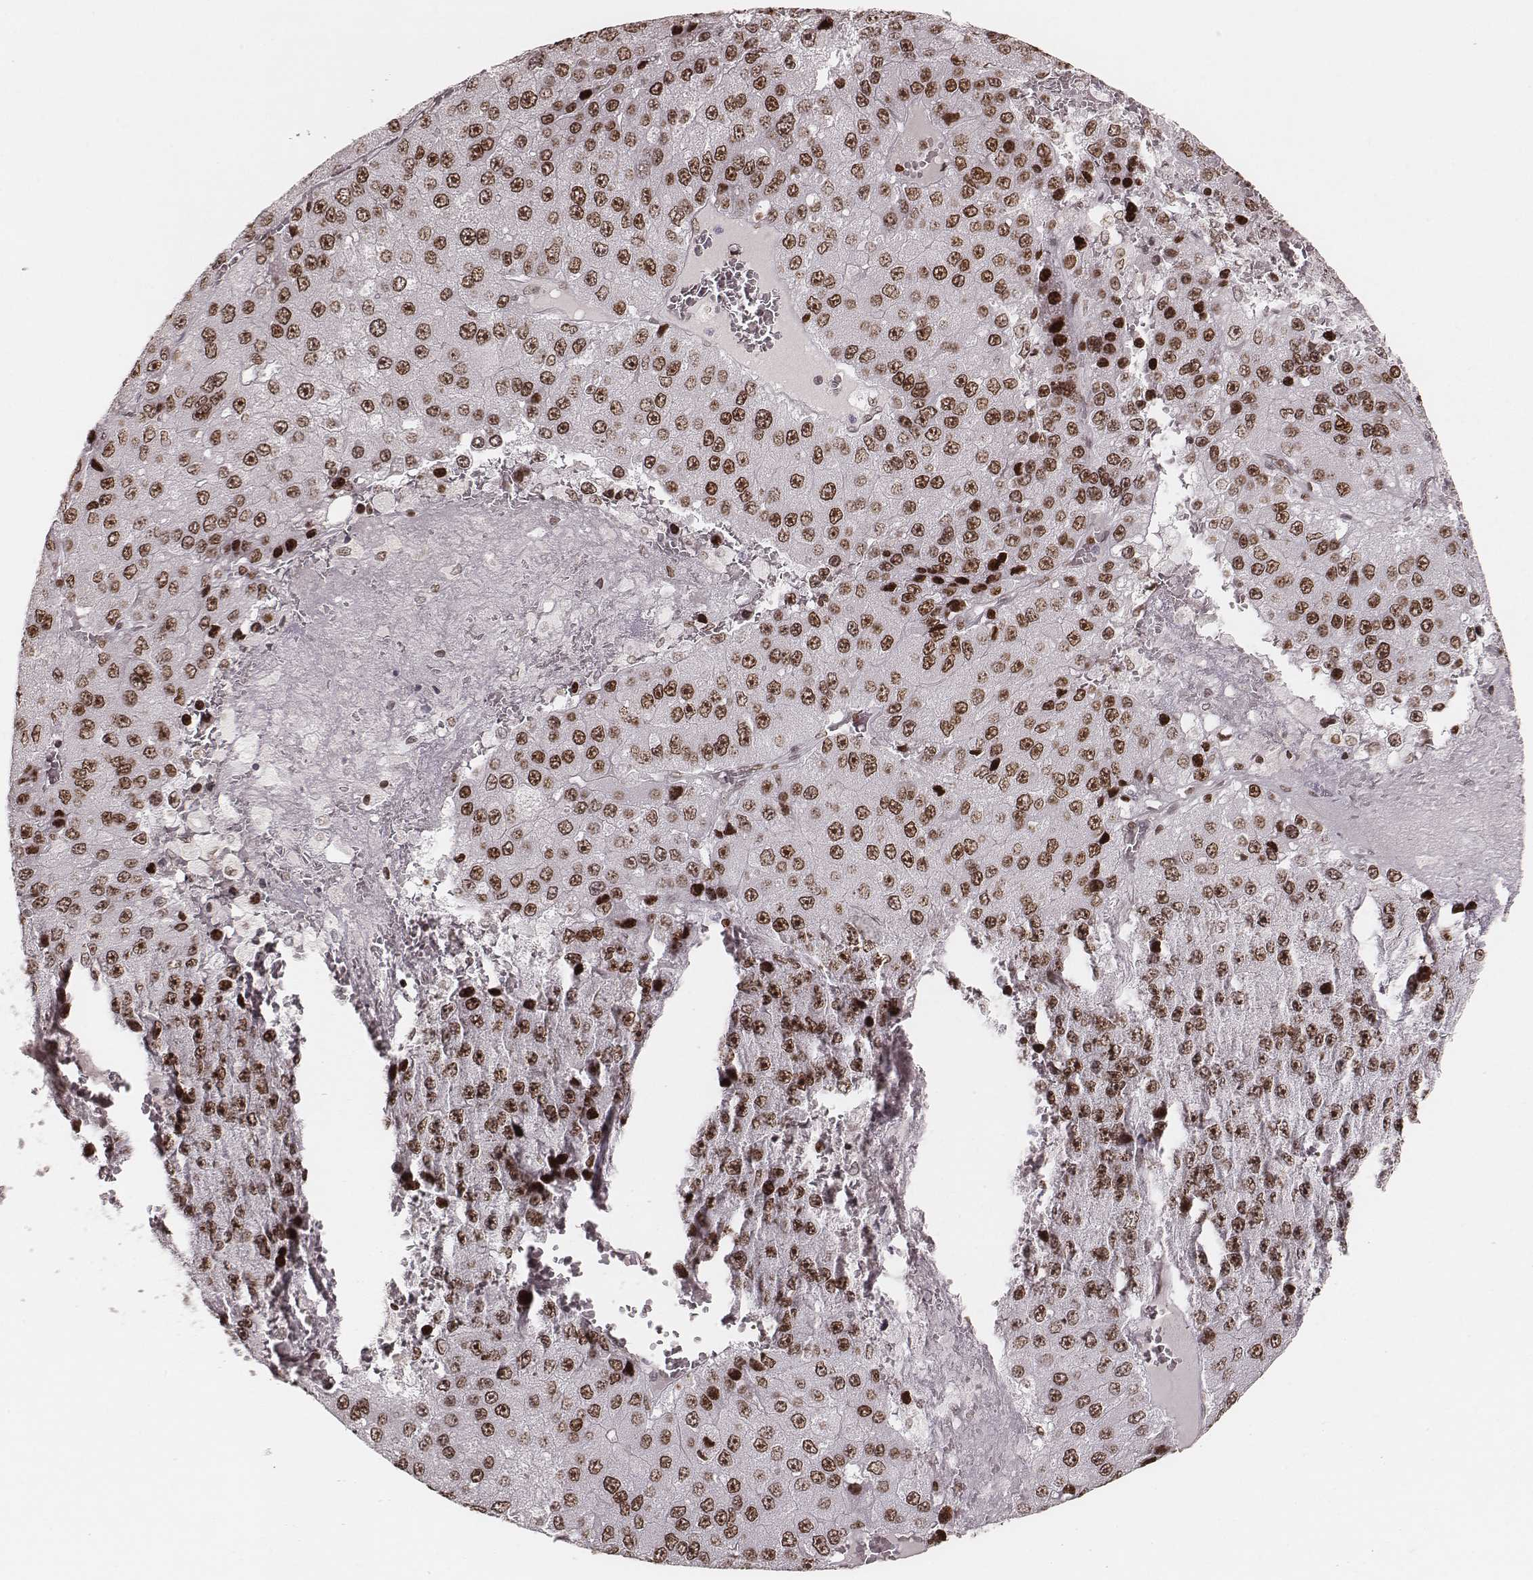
{"staining": {"intensity": "moderate", "quantity": ">75%", "location": "nuclear"}, "tissue": "liver cancer", "cell_type": "Tumor cells", "image_type": "cancer", "snomed": [{"axis": "morphology", "description": "Carcinoma, Hepatocellular, NOS"}, {"axis": "topography", "description": "Liver"}], "caption": "High-magnification brightfield microscopy of liver hepatocellular carcinoma stained with DAB (brown) and counterstained with hematoxylin (blue). tumor cells exhibit moderate nuclear expression is identified in approximately>75% of cells. Nuclei are stained in blue.", "gene": "PARP1", "patient": {"sex": "female", "age": 73}}